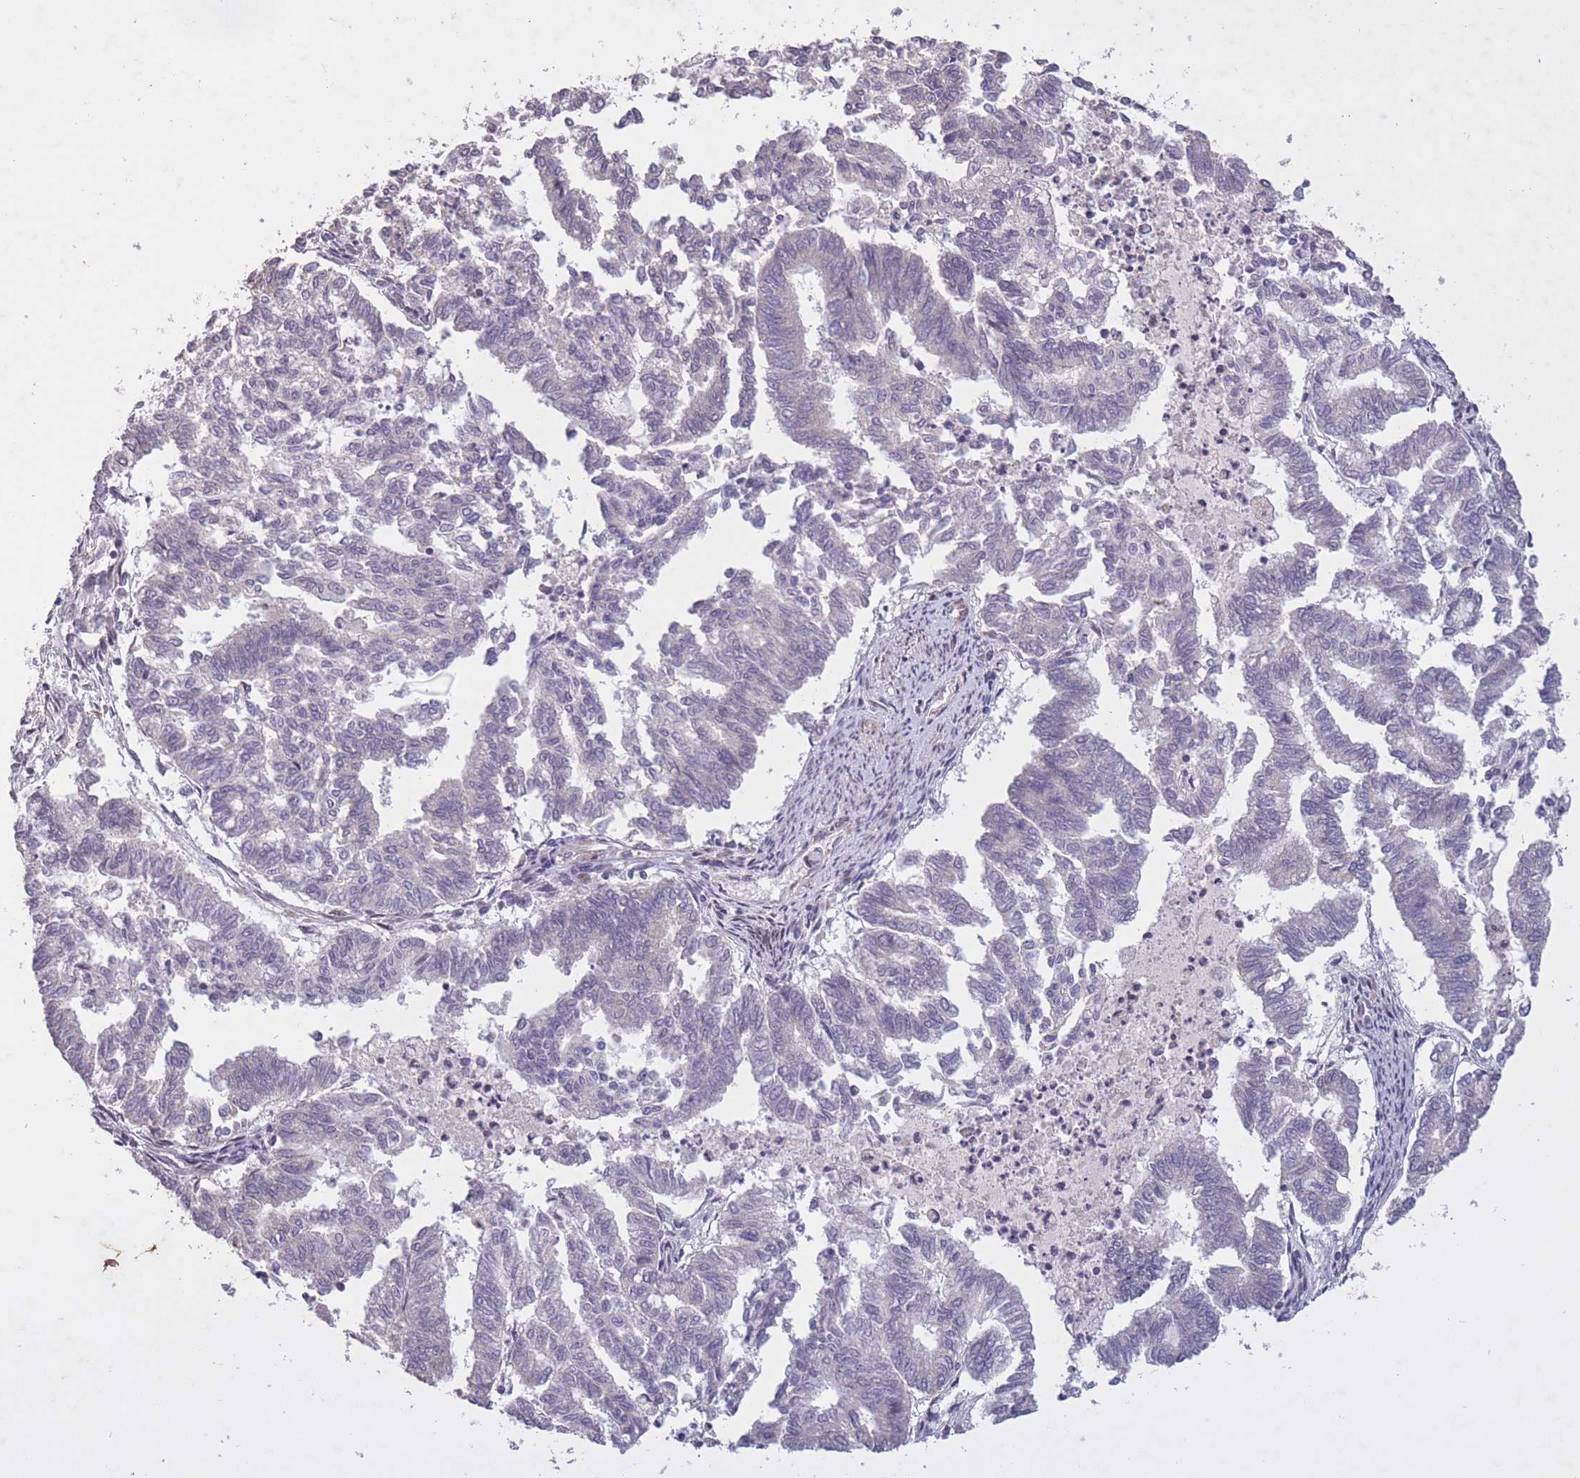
{"staining": {"intensity": "negative", "quantity": "none", "location": "none"}, "tissue": "endometrial cancer", "cell_type": "Tumor cells", "image_type": "cancer", "snomed": [{"axis": "morphology", "description": "Adenocarcinoma, NOS"}, {"axis": "topography", "description": "Endometrium"}], "caption": "Endometrial cancer stained for a protein using IHC demonstrates no expression tumor cells.", "gene": "CBX6", "patient": {"sex": "female", "age": 79}}